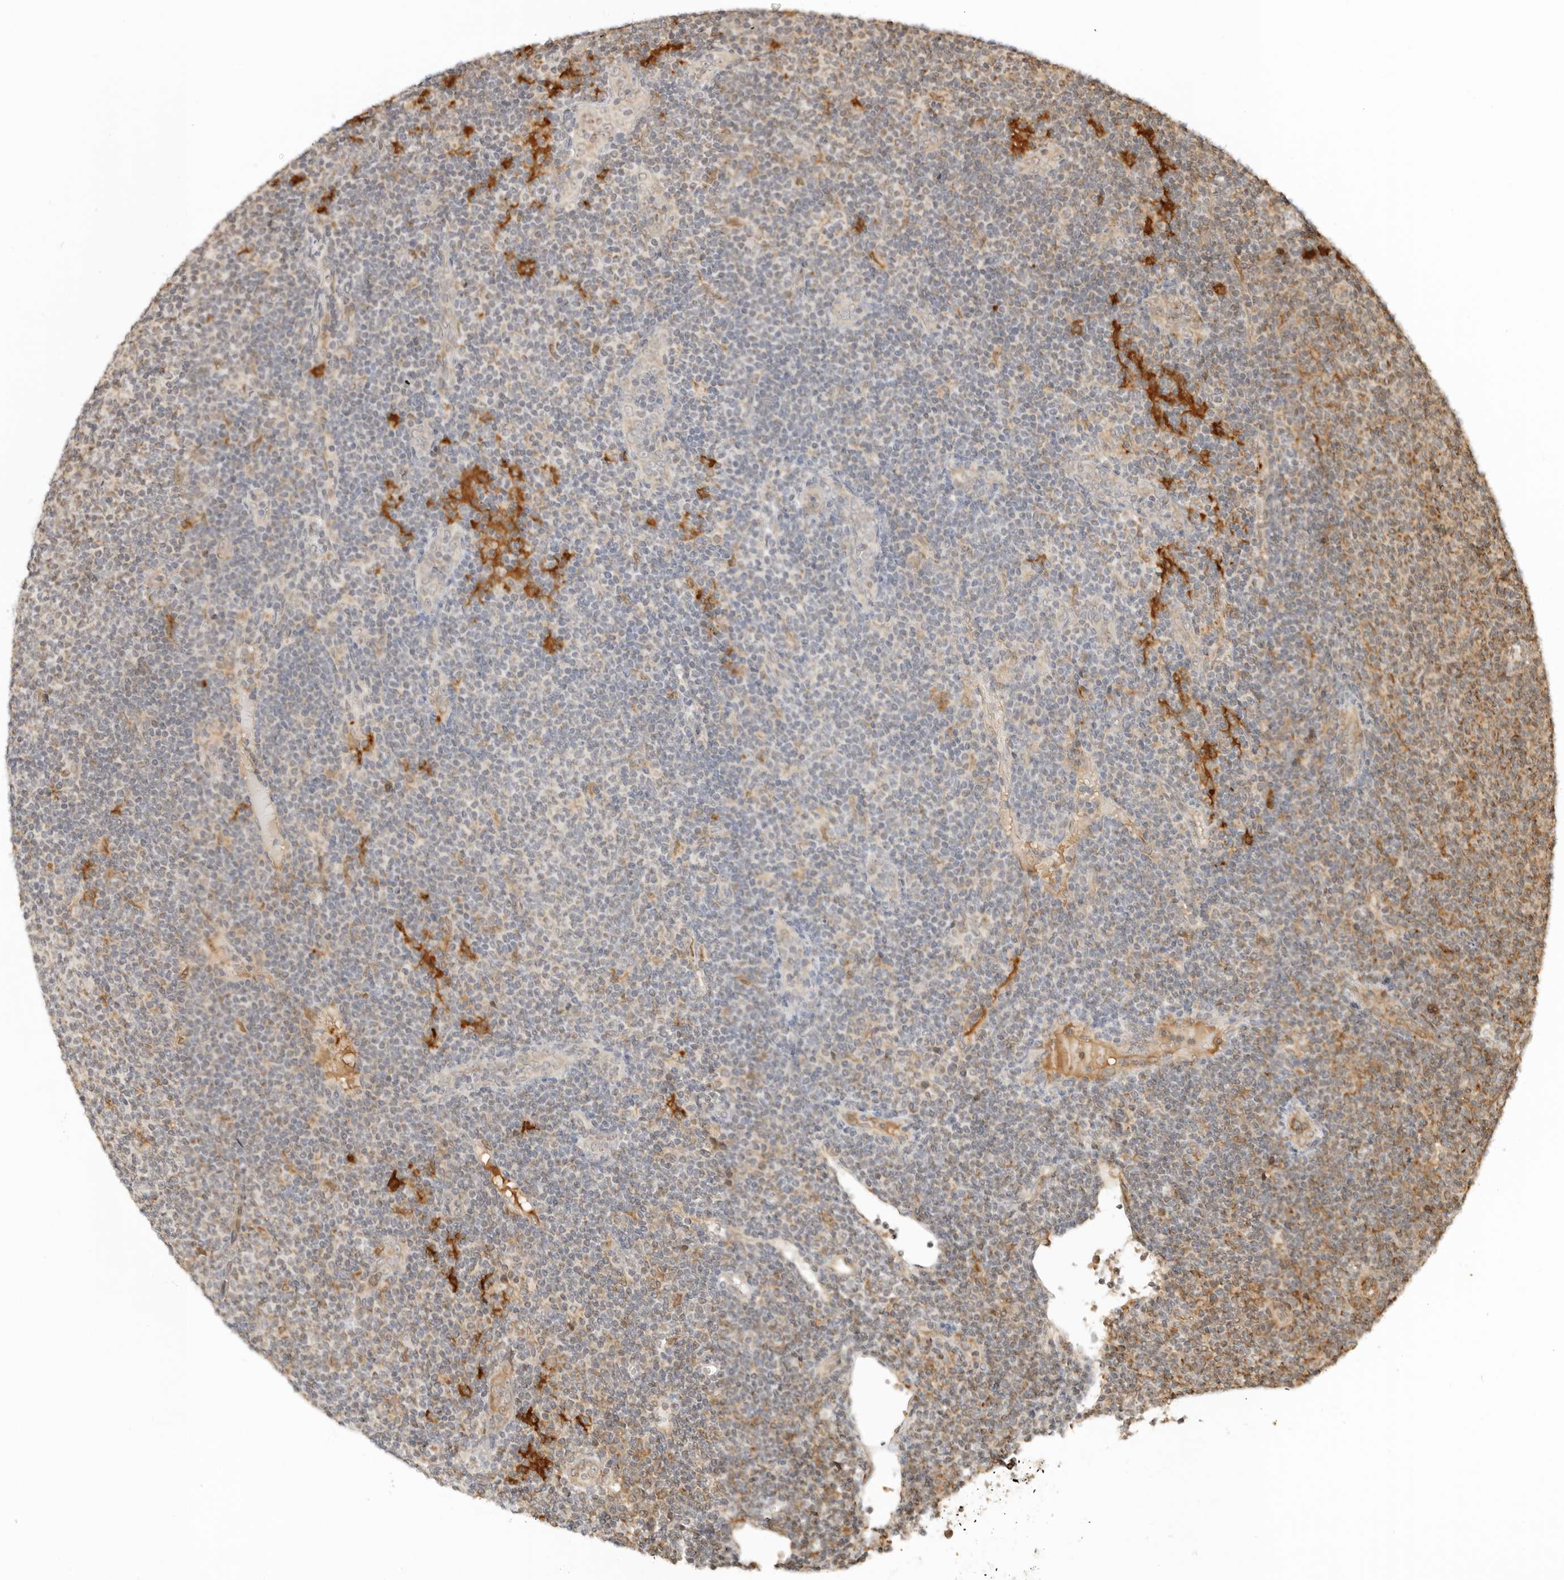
{"staining": {"intensity": "moderate", "quantity": "<25%", "location": "cytoplasmic/membranous"}, "tissue": "lymphoma", "cell_type": "Tumor cells", "image_type": "cancer", "snomed": [{"axis": "morphology", "description": "Malignant lymphoma, non-Hodgkin's type, Low grade"}, {"axis": "topography", "description": "Lymph node"}], "caption": "Brown immunohistochemical staining in human lymphoma displays moderate cytoplasmic/membranous expression in approximately <25% of tumor cells. (Brightfield microscopy of DAB IHC at high magnification).", "gene": "RC3H1", "patient": {"sex": "male", "age": 66}}